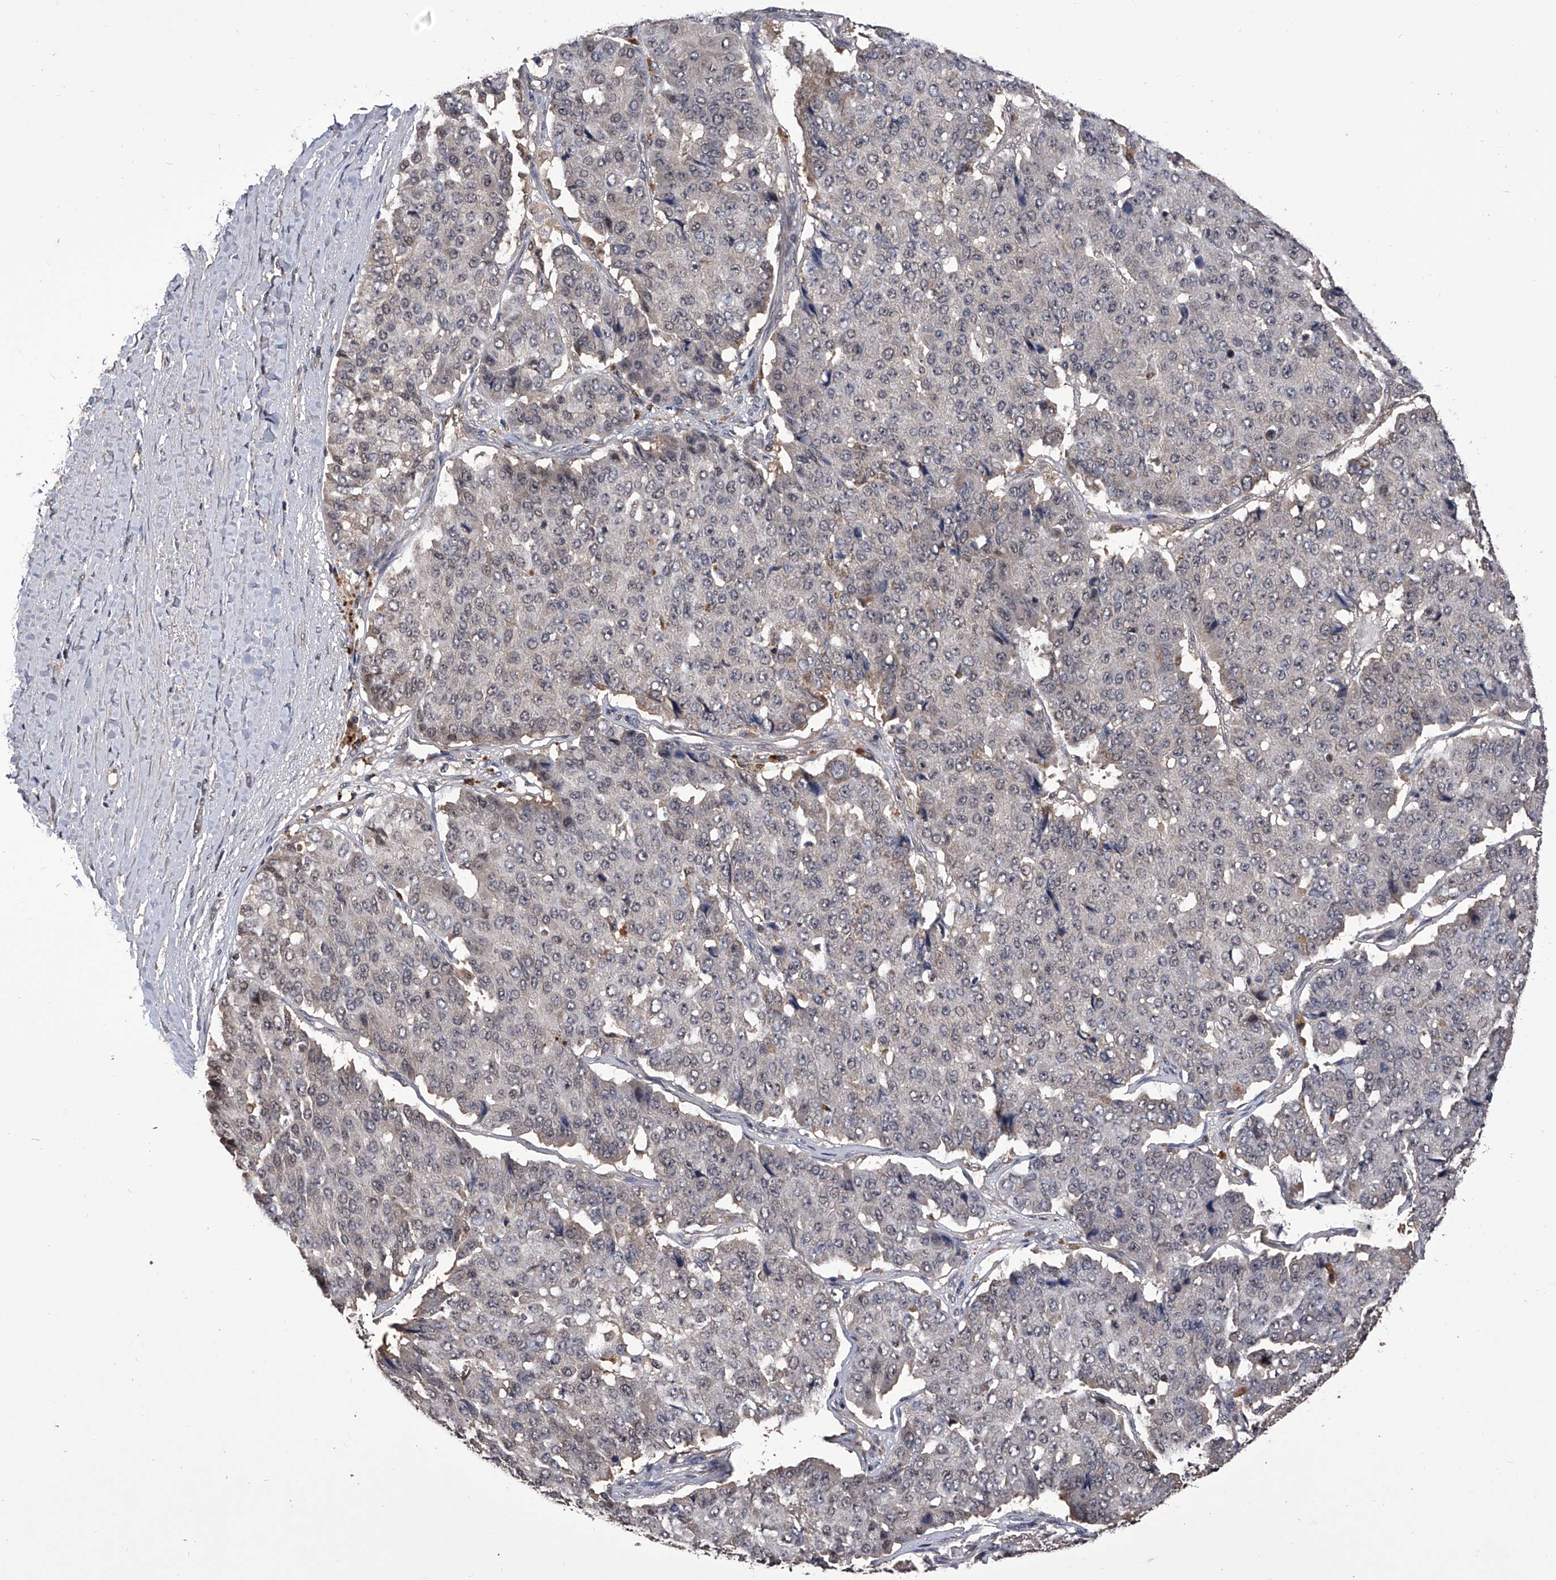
{"staining": {"intensity": "negative", "quantity": "none", "location": "none"}, "tissue": "pancreatic cancer", "cell_type": "Tumor cells", "image_type": "cancer", "snomed": [{"axis": "morphology", "description": "Adenocarcinoma, NOS"}, {"axis": "topography", "description": "Pancreas"}], "caption": "High magnification brightfield microscopy of pancreatic adenocarcinoma stained with DAB (brown) and counterstained with hematoxylin (blue): tumor cells show no significant positivity.", "gene": "EFCAB7", "patient": {"sex": "male", "age": 50}}